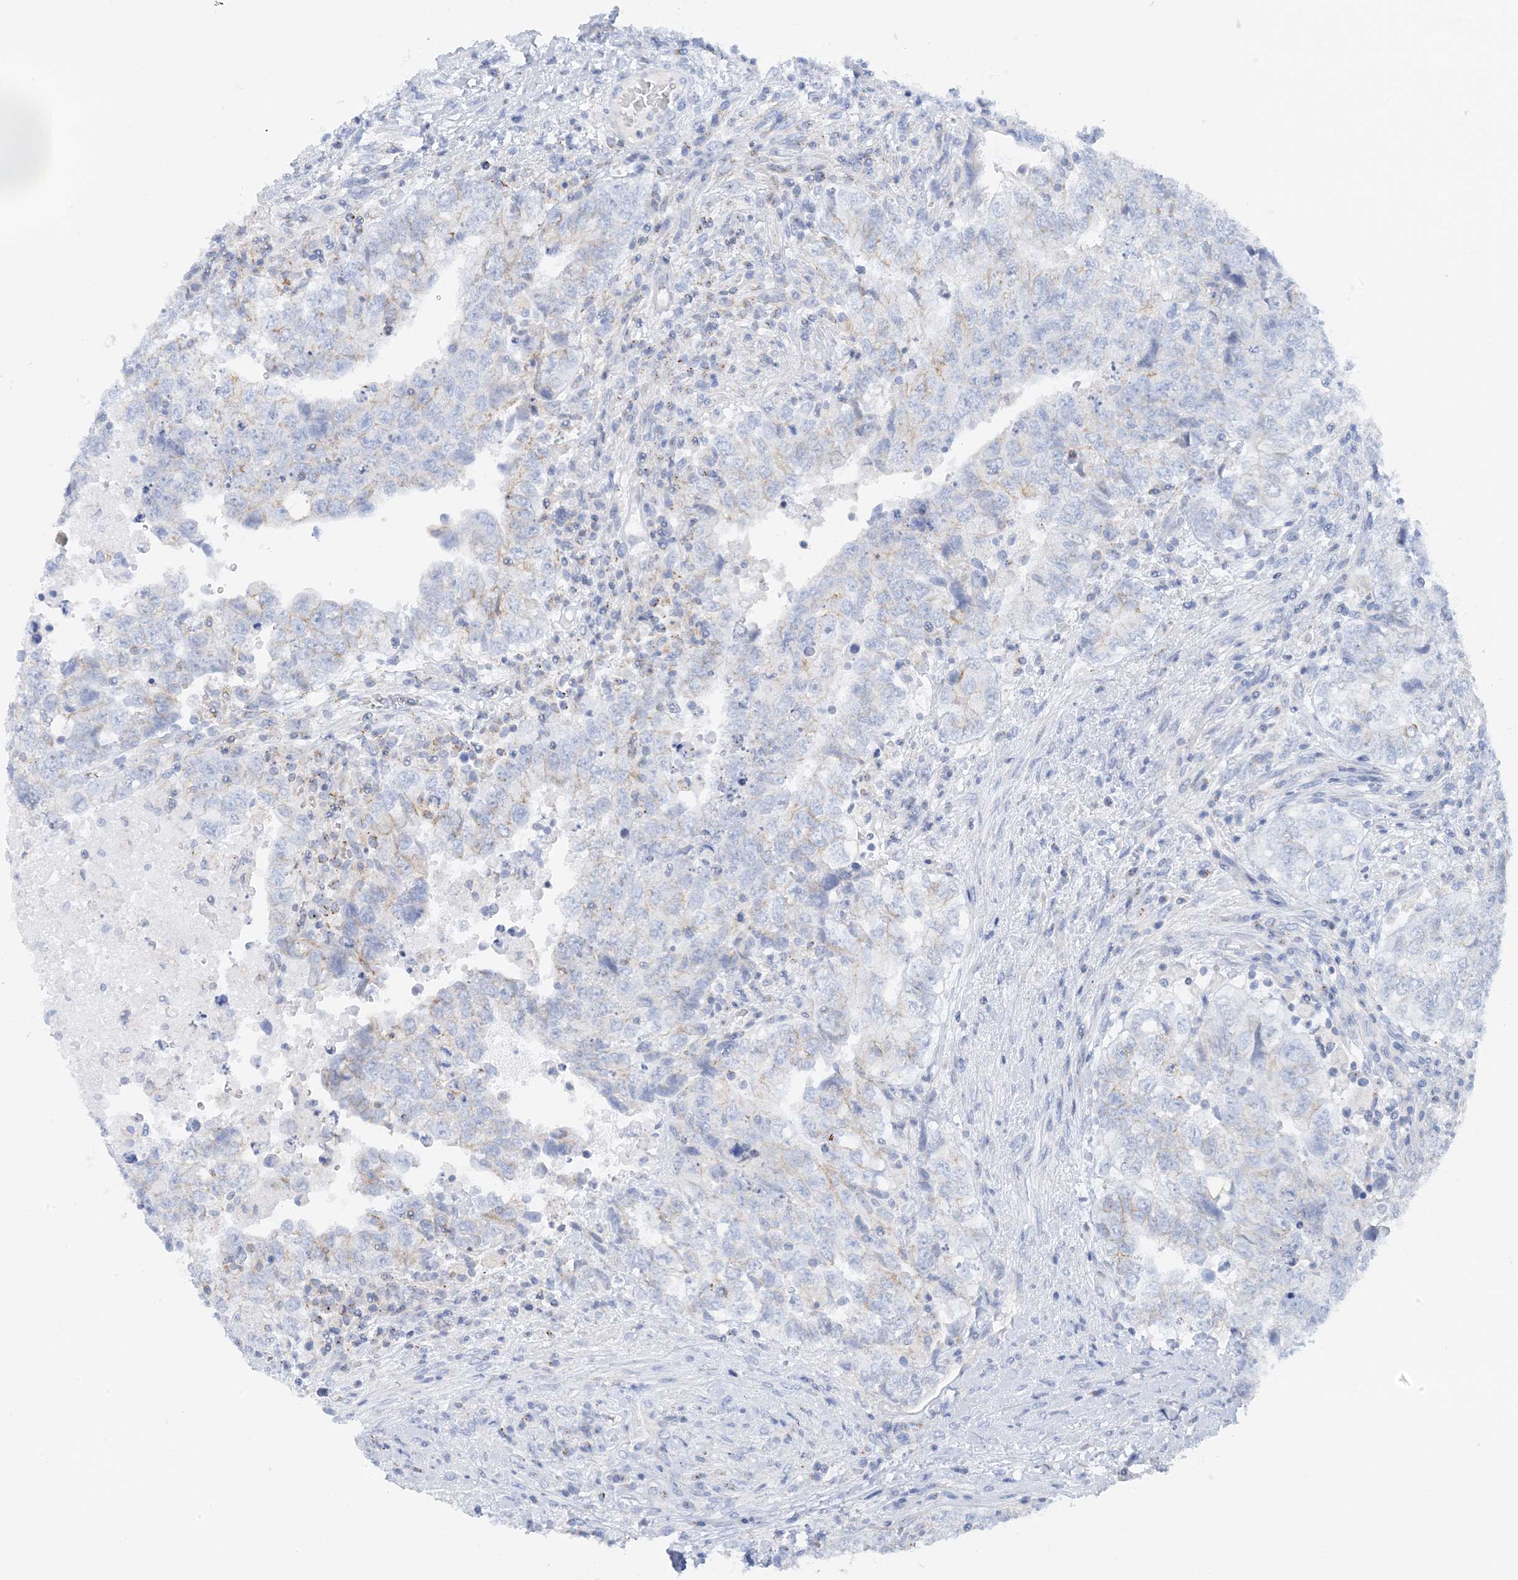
{"staining": {"intensity": "negative", "quantity": "none", "location": "none"}, "tissue": "testis cancer", "cell_type": "Tumor cells", "image_type": "cancer", "snomed": [{"axis": "morphology", "description": "Carcinoma, Embryonal, NOS"}, {"axis": "topography", "description": "Testis"}], "caption": "Histopathology image shows no significant protein expression in tumor cells of testis cancer (embryonal carcinoma).", "gene": "CALHM5", "patient": {"sex": "male", "age": 37}}